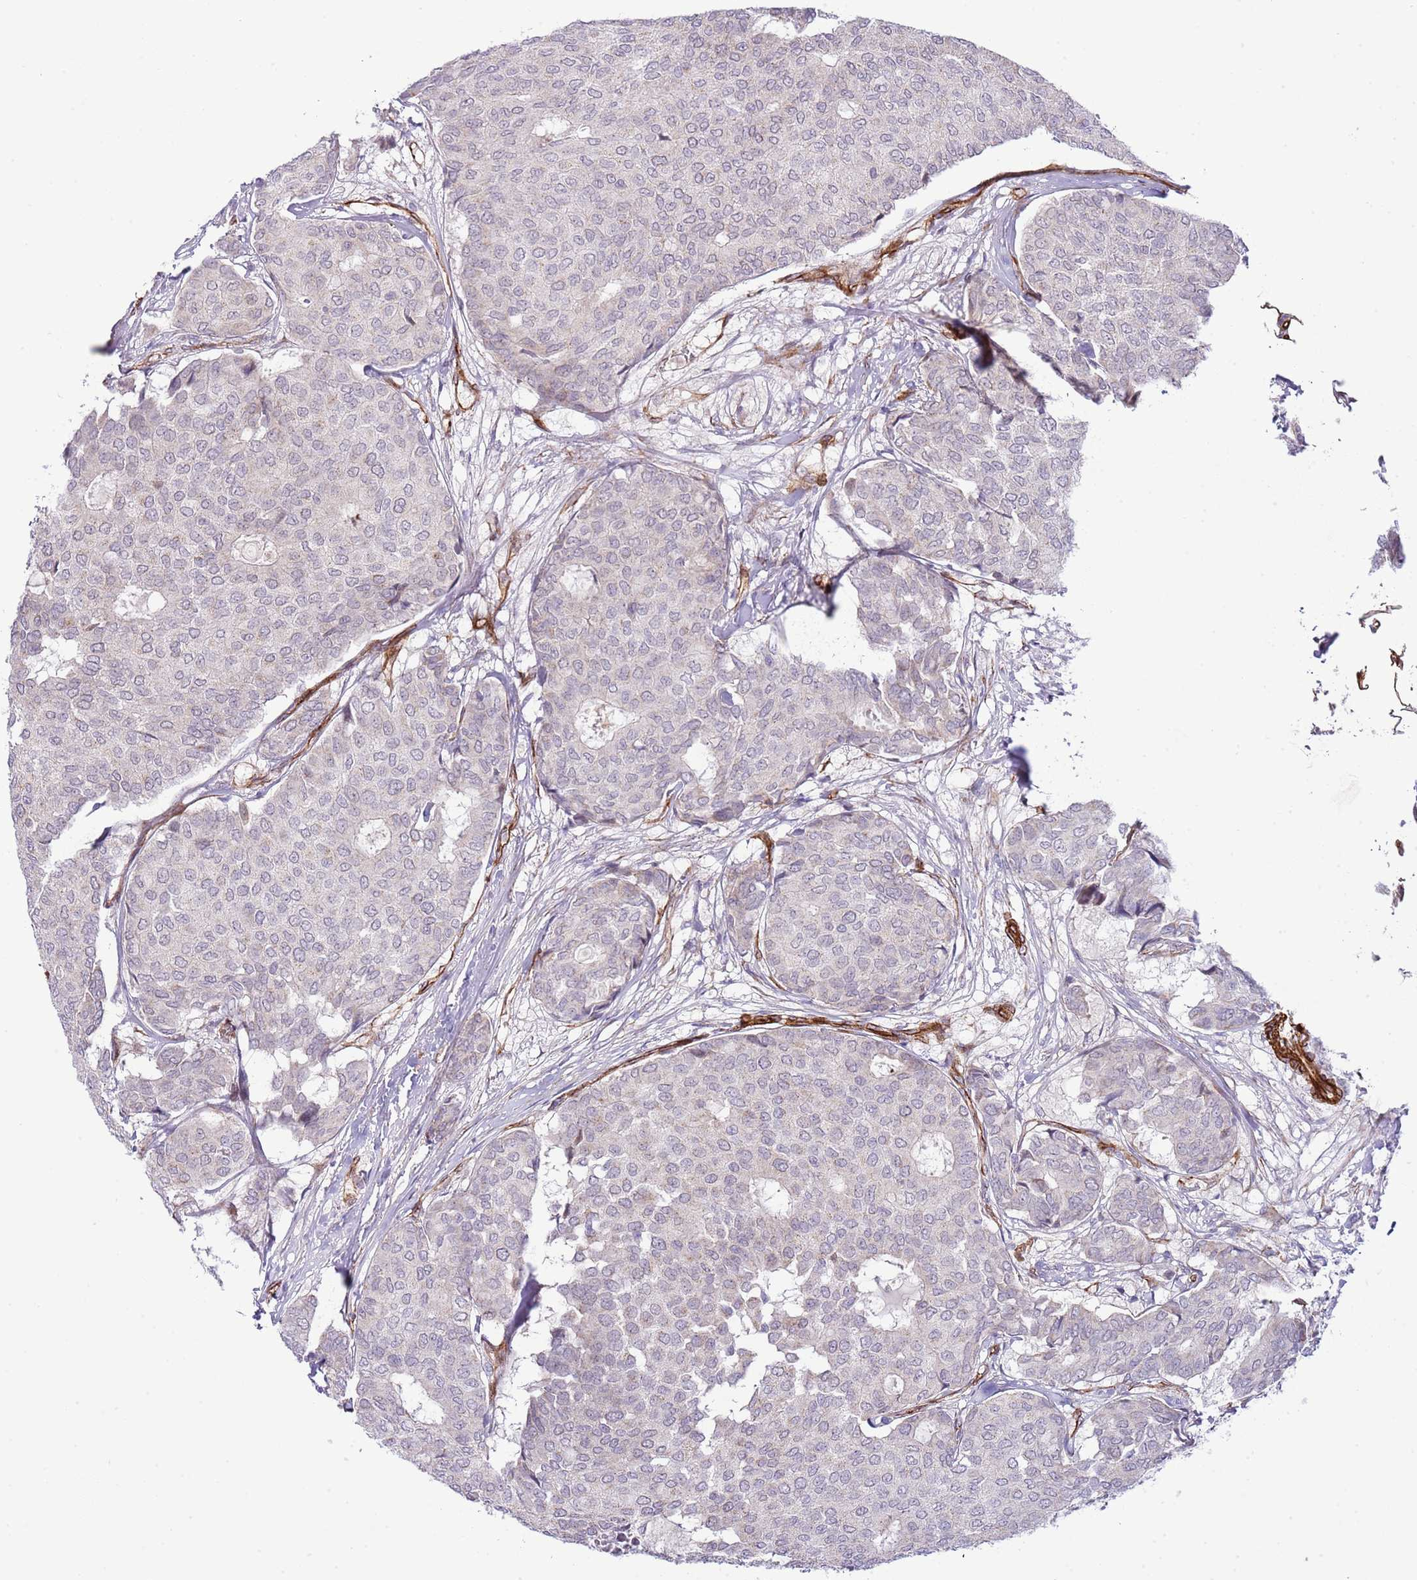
{"staining": {"intensity": "negative", "quantity": "none", "location": "none"}, "tissue": "breast cancer", "cell_type": "Tumor cells", "image_type": "cancer", "snomed": [{"axis": "morphology", "description": "Duct carcinoma"}, {"axis": "topography", "description": "Breast"}], "caption": "Tumor cells show no significant expression in infiltrating ductal carcinoma (breast).", "gene": "NEK3", "patient": {"sex": "female", "age": 75}}